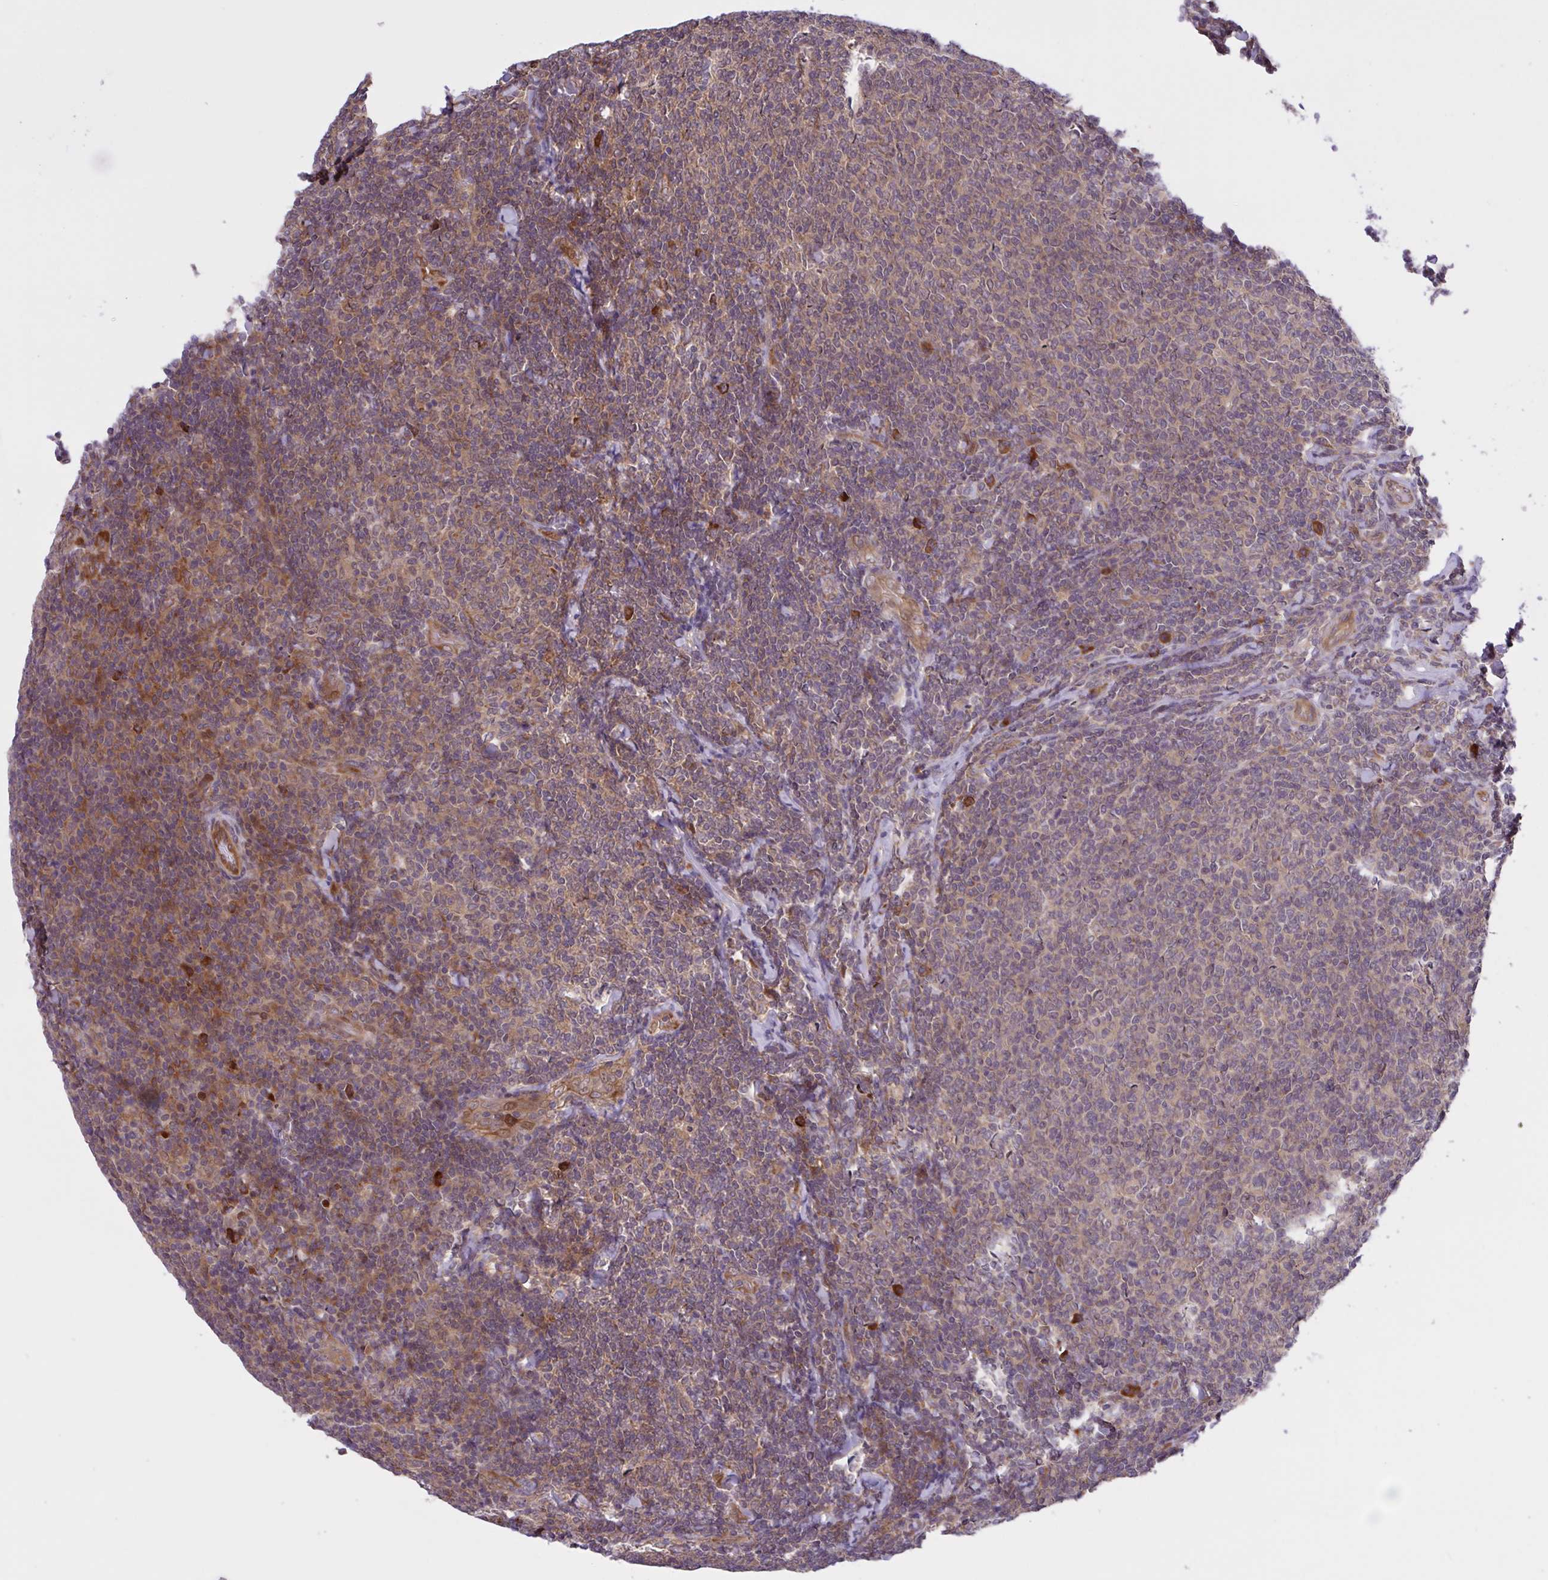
{"staining": {"intensity": "moderate", "quantity": "<25%", "location": "cytoplasmic/membranous"}, "tissue": "lymphoma", "cell_type": "Tumor cells", "image_type": "cancer", "snomed": [{"axis": "morphology", "description": "Malignant lymphoma, non-Hodgkin's type, Low grade"}, {"axis": "topography", "description": "Lymph node"}], "caption": "The image exhibits a brown stain indicating the presence of a protein in the cytoplasmic/membranous of tumor cells in lymphoma.", "gene": "INTS10", "patient": {"sex": "male", "age": 52}}